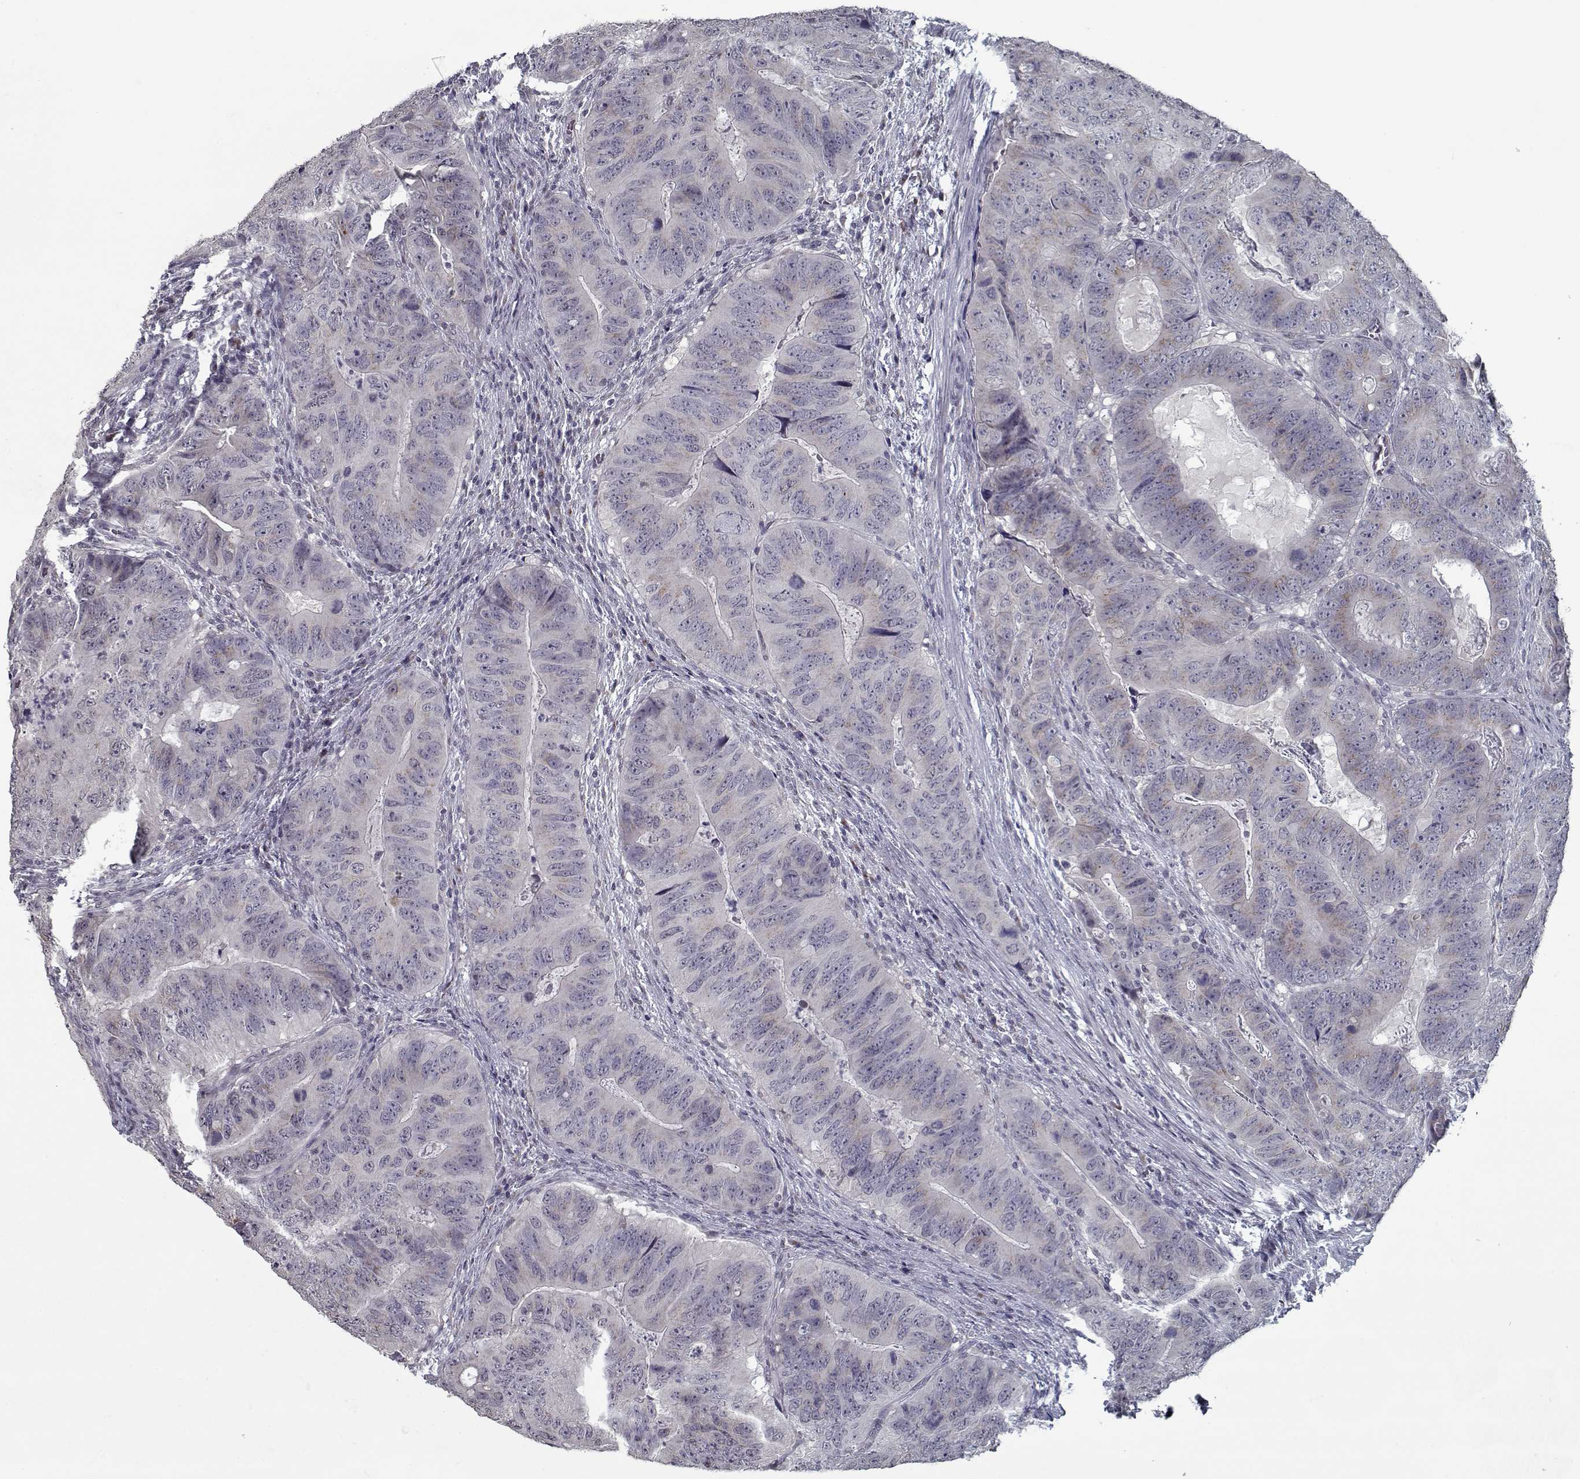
{"staining": {"intensity": "weak", "quantity": "<25%", "location": "cytoplasmic/membranous"}, "tissue": "colorectal cancer", "cell_type": "Tumor cells", "image_type": "cancer", "snomed": [{"axis": "morphology", "description": "Adenocarcinoma, NOS"}, {"axis": "topography", "description": "Colon"}], "caption": "Micrograph shows no significant protein expression in tumor cells of colorectal adenocarcinoma.", "gene": "SEC16B", "patient": {"sex": "male", "age": 79}}